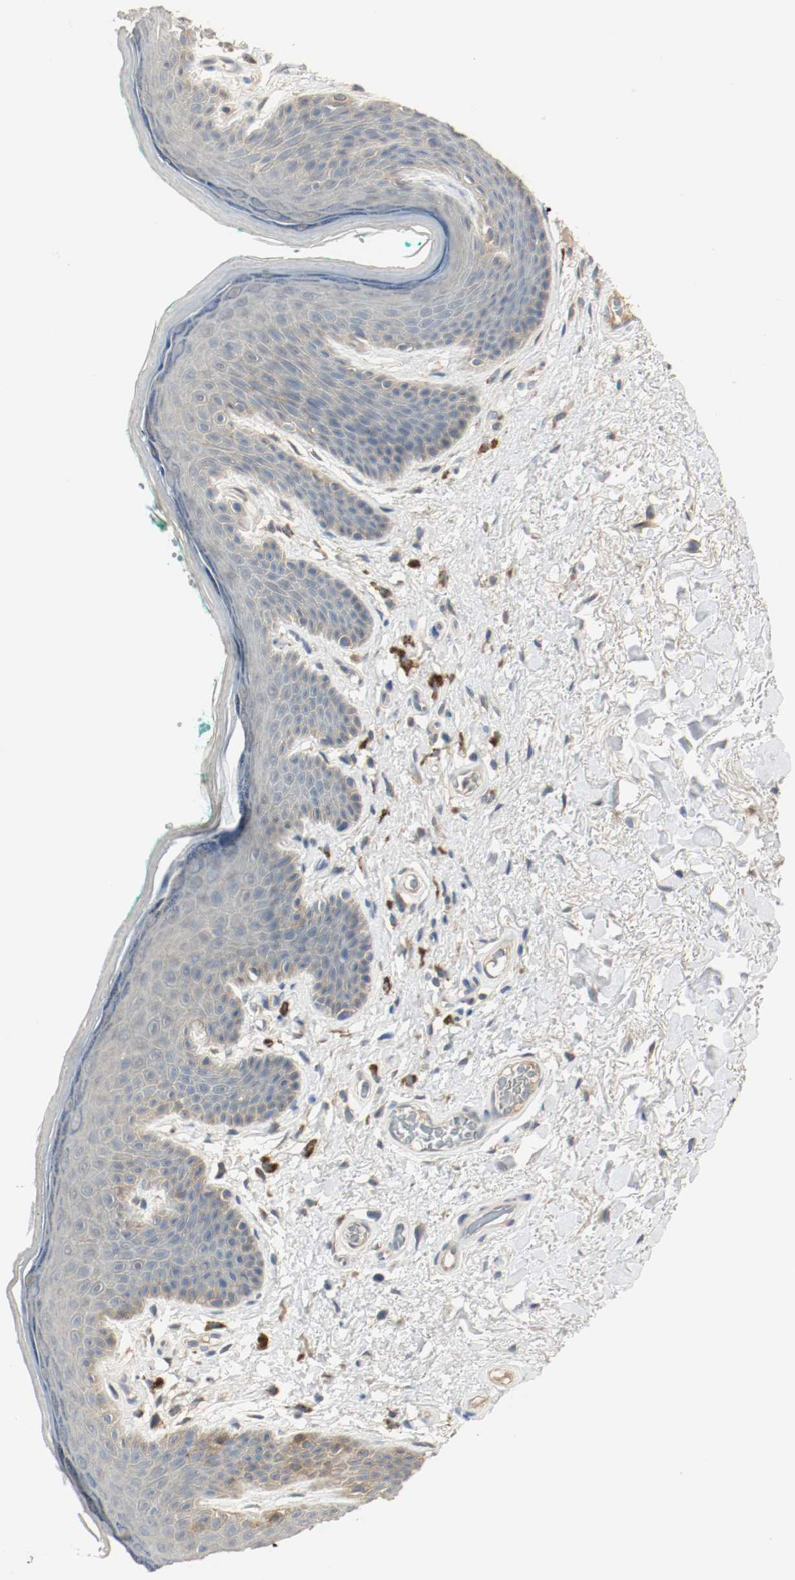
{"staining": {"intensity": "negative", "quantity": "none", "location": "none"}, "tissue": "skin", "cell_type": "Epidermal cells", "image_type": "normal", "snomed": [{"axis": "morphology", "description": "Normal tissue, NOS"}, {"axis": "topography", "description": "Anal"}], "caption": "IHC micrograph of normal skin stained for a protein (brown), which shows no positivity in epidermal cells.", "gene": "MELTF", "patient": {"sex": "male", "age": 74}}